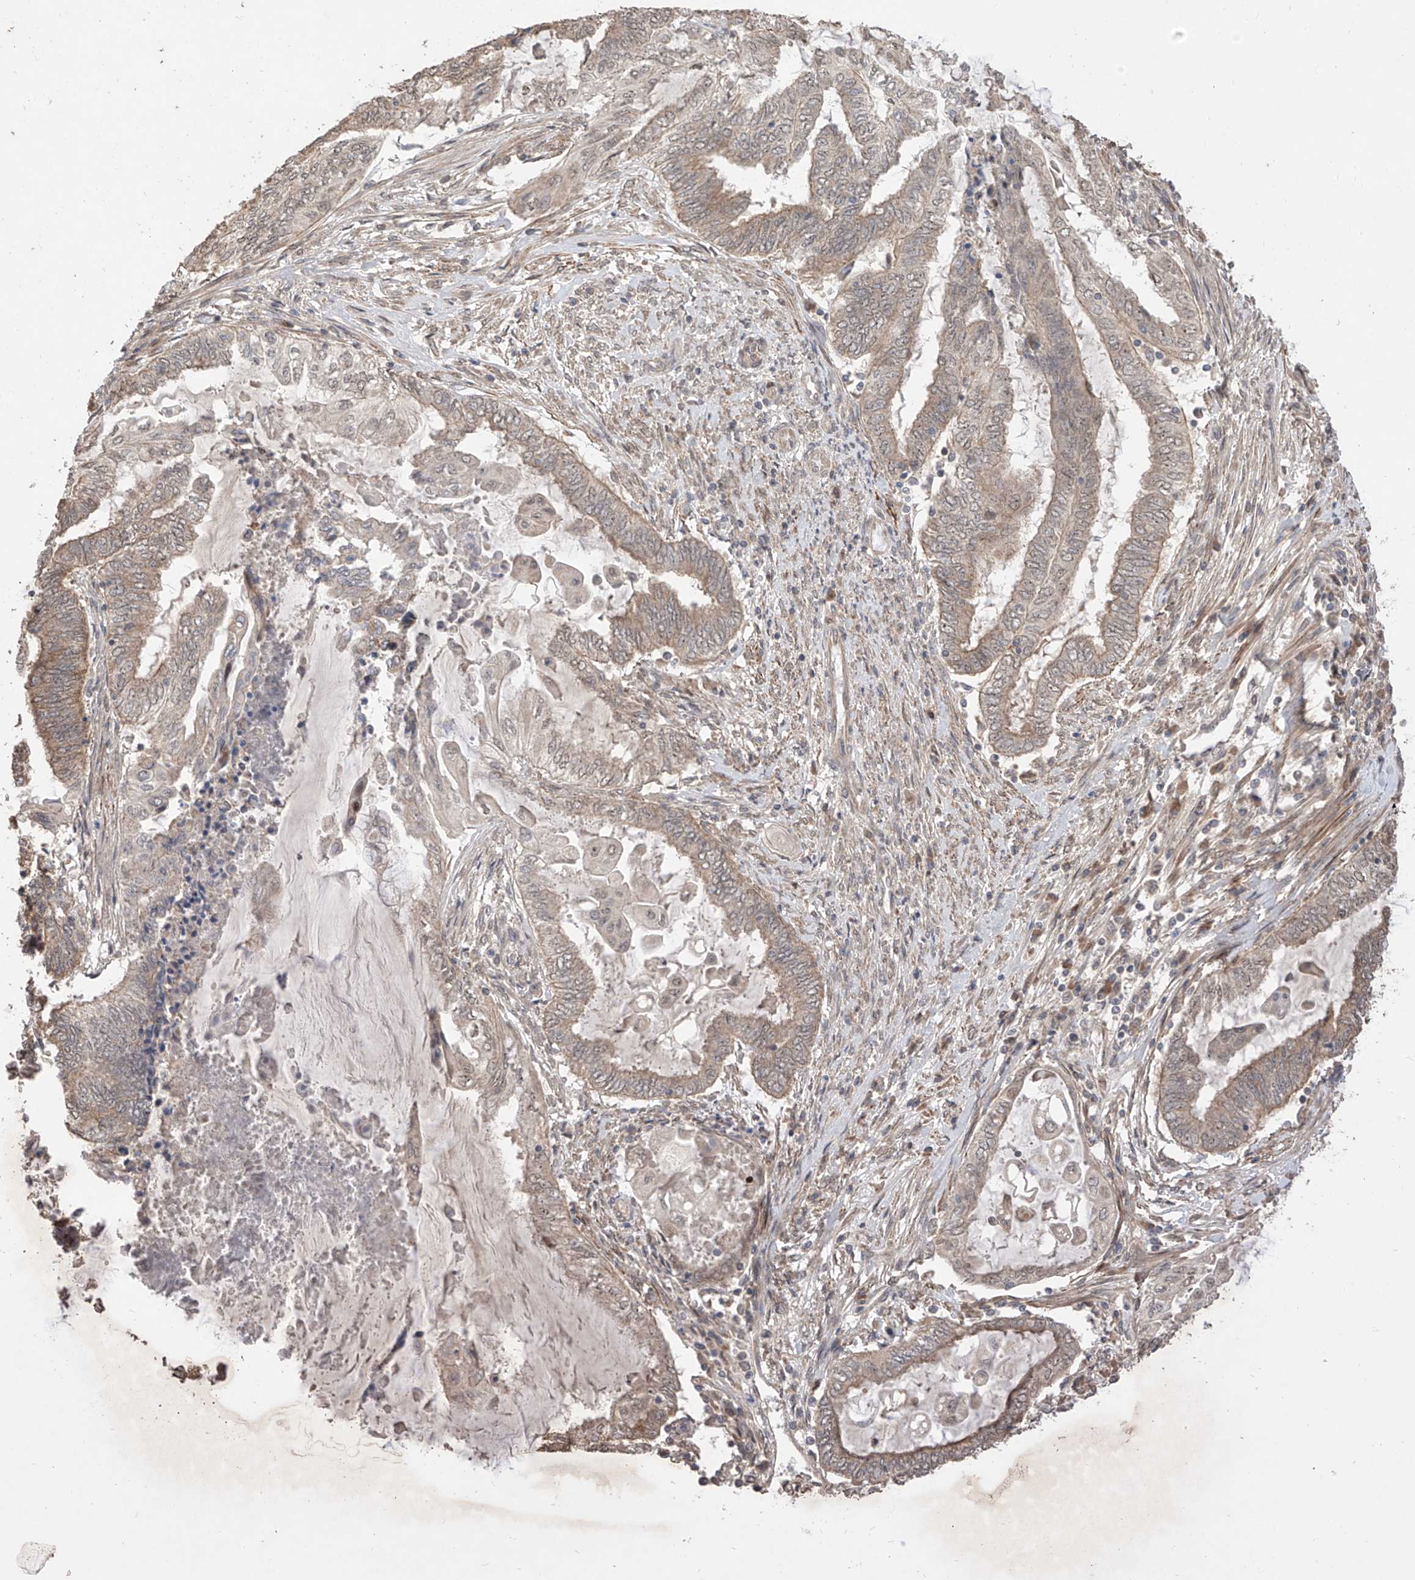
{"staining": {"intensity": "moderate", "quantity": "25%-75%", "location": "cytoplasmic/membranous"}, "tissue": "endometrial cancer", "cell_type": "Tumor cells", "image_type": "cancer", "snomed": [{"axis": "morphology", "description": "Adenocarcinoma, NOS"}, {"axis": "topography", "description": "Uterus"}, {"axis": "topography", "description": "Endometrium"}], "caption": "Endometrial cancer (adenocarcinoma) stained for a protein exhibits moderate cytoplasmic/membranous positivity in tumor cells.", "gene": "LATS1", "patient": {"sex": "female", "age": 70}}